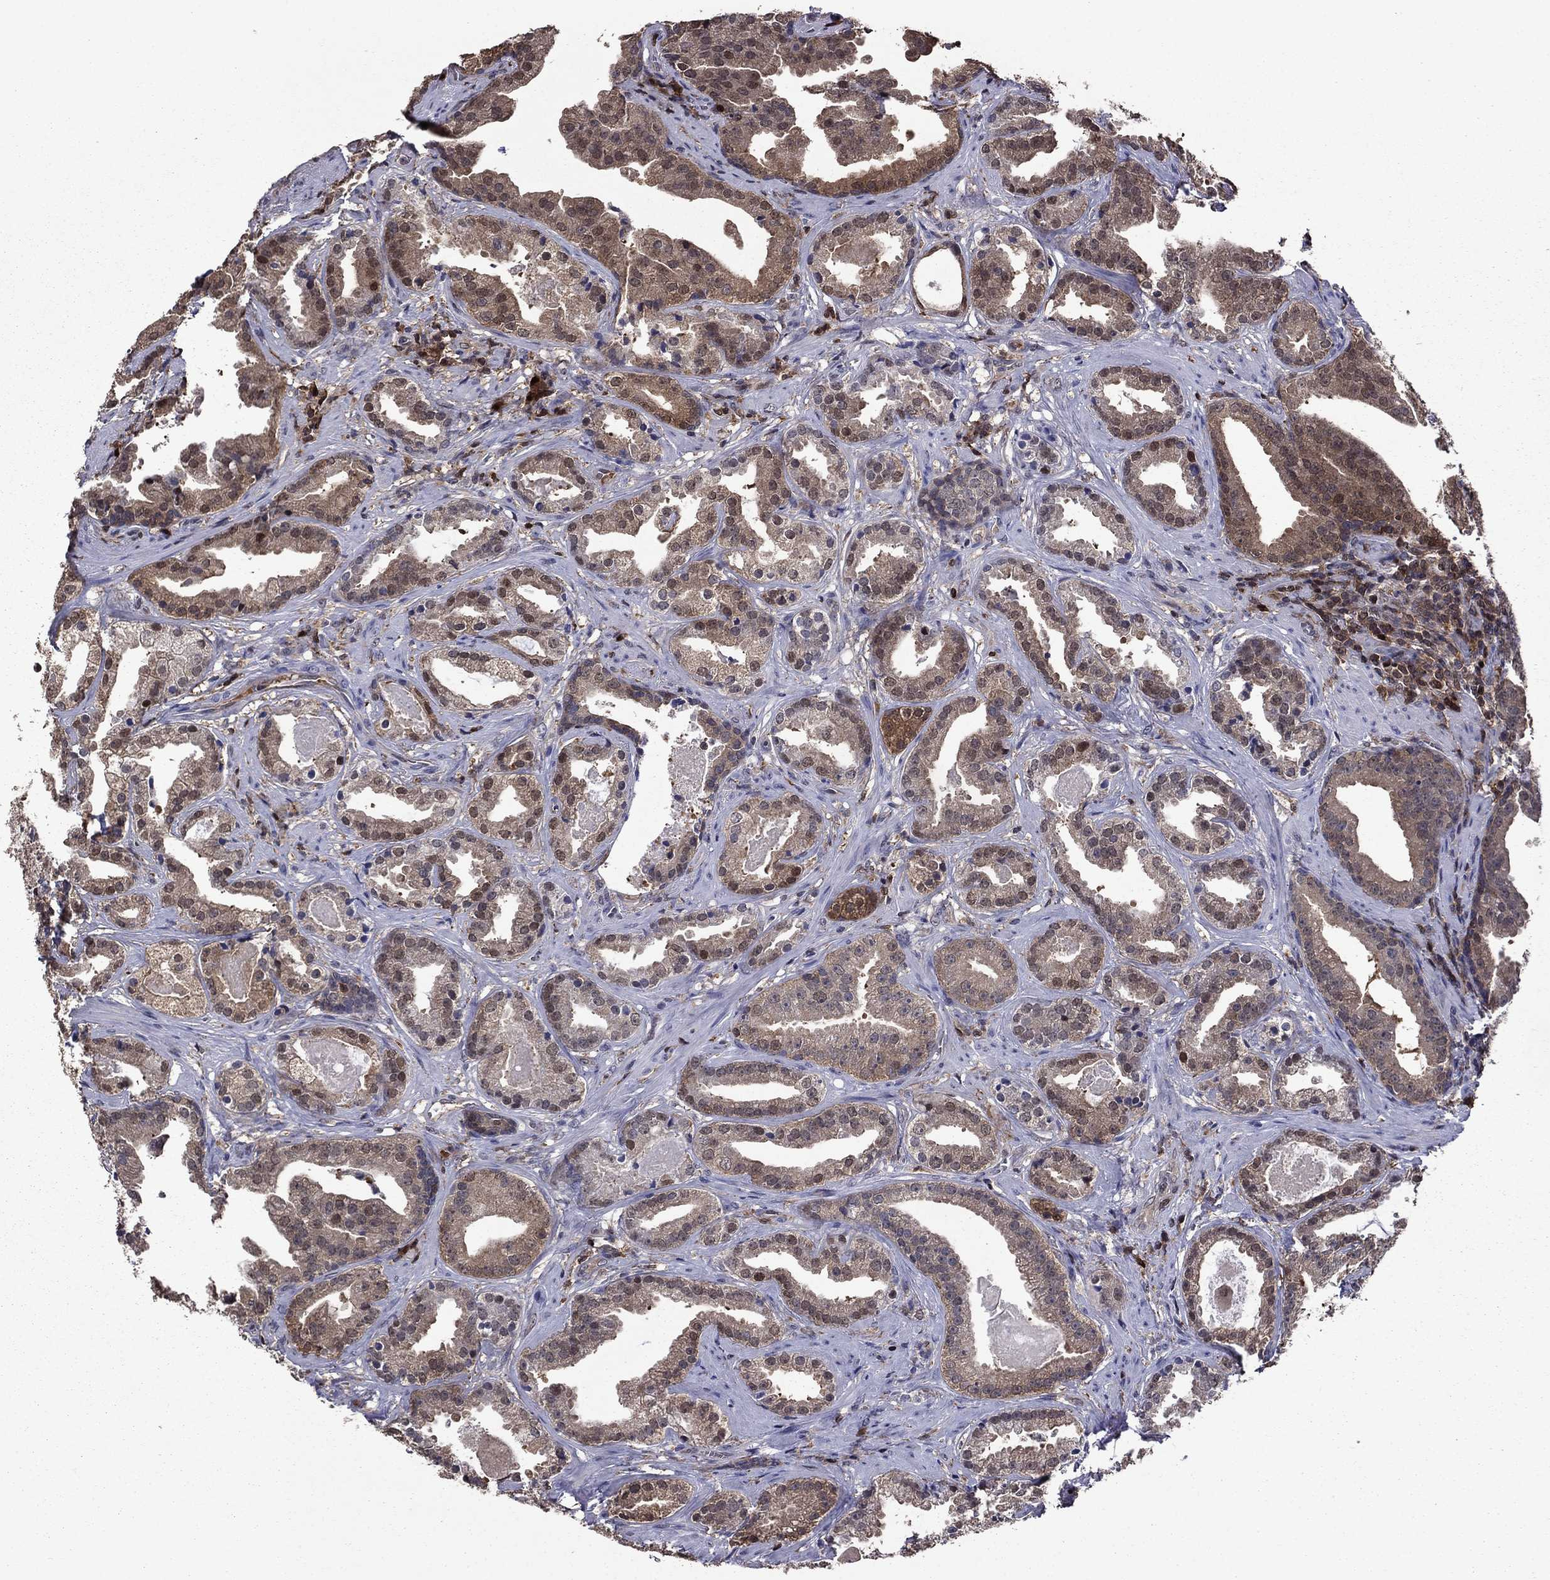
{"staining": {"intensity": "moderate", "quantity": "<25%", "location": "nuclear"}, "tissue": "prostate cancer", "cell_type": "Tumor cells", "image_type": "cancer", "snomed": [{"axis": "morphology", "description": "Adenocarcinoma, NOS"}, {"axis": "morphology", "description": "Adenocarcinoma, High grade"}, {"axis": "topography", "description": "Prostate"}], "caption": "Tumor cells reveal moderate nuclear expression in approximately <25% of cells in prostate cancer. (Brightfield microscopy of DAB IHC at high magnification).", "gene": "APPBP2", "patient": {"sex": "male", "age": 64}}